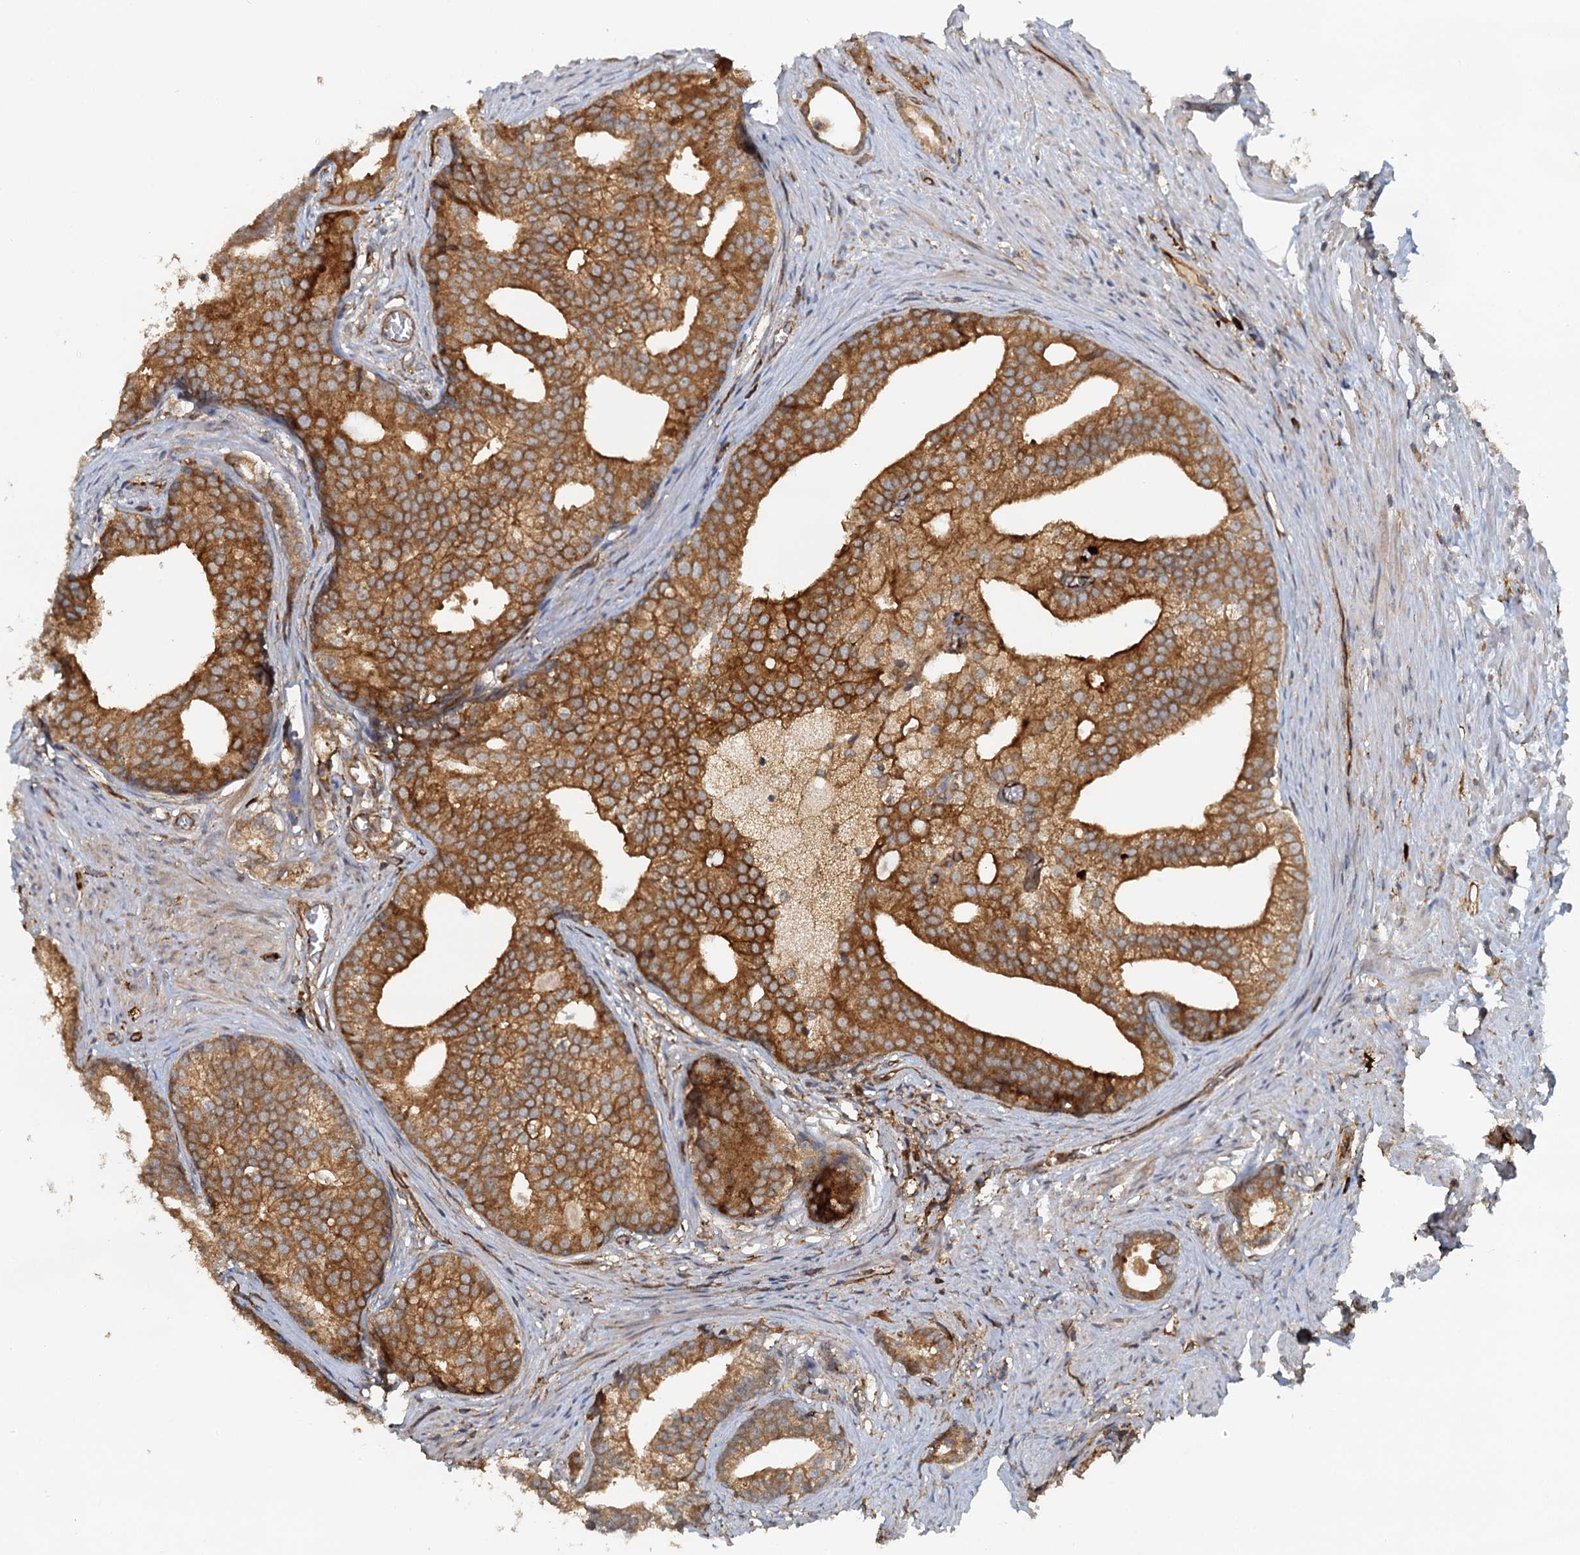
{"staining": {"intensity": "moderate", "quantity": ">75%", "location": "cytoplasmic/membranous"}, "tissue": "prostate cancer", "cell_type": "Tumor cells", "image_type": "cancer", "snomed": [{"axis": "morphology", "description": "Adenocarcinoma, Low grade"}, {"axis": "topography", "description": "Prostate"}], "caption": "Adenocarcinoma (low-grade) (prostate) stained with a protein marker reveals moderate staining in tumor cells.", "gene": "NIPAL3", "patient": {"sex": "male", "age": 71}}